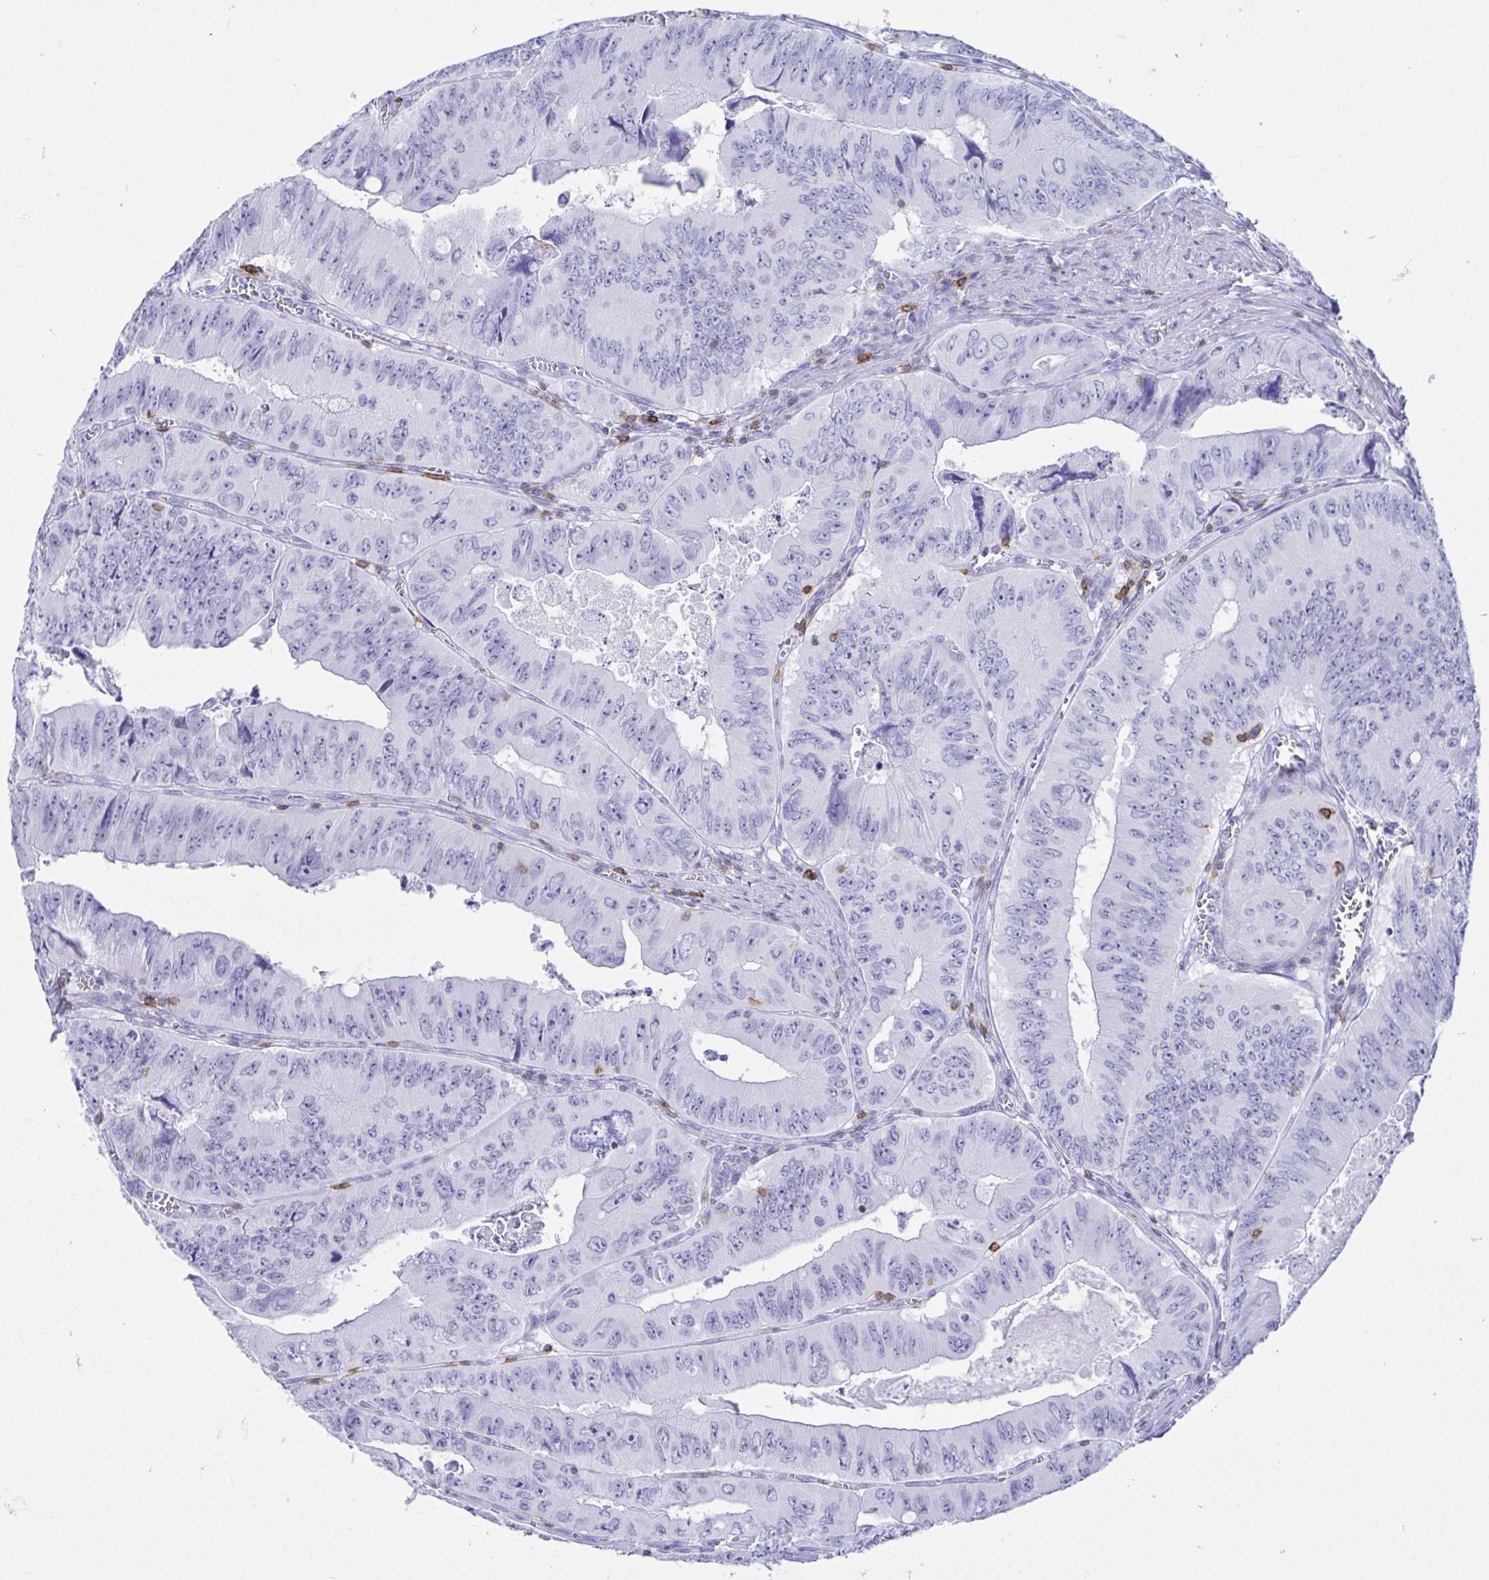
{"staining": {"intensity": "negative", "quantity": "none", "location": "none"}, "tissue": "colorectal cancer", "cell_type": "Tumor cells", "image_type": "cancer", "snomed": [{"axis": "morphology", "description": "Adenocarcinoma, NOS"}, {"axis": "topography", "description": "Colon"}], "caption": "Immunohistochemistry (IHC) image of human colorectal cancer stained for a protein (brown), which displays no positivity in tumor cells.", "gene": "CD5", "patient": {"sex": "female", "age": 84}}